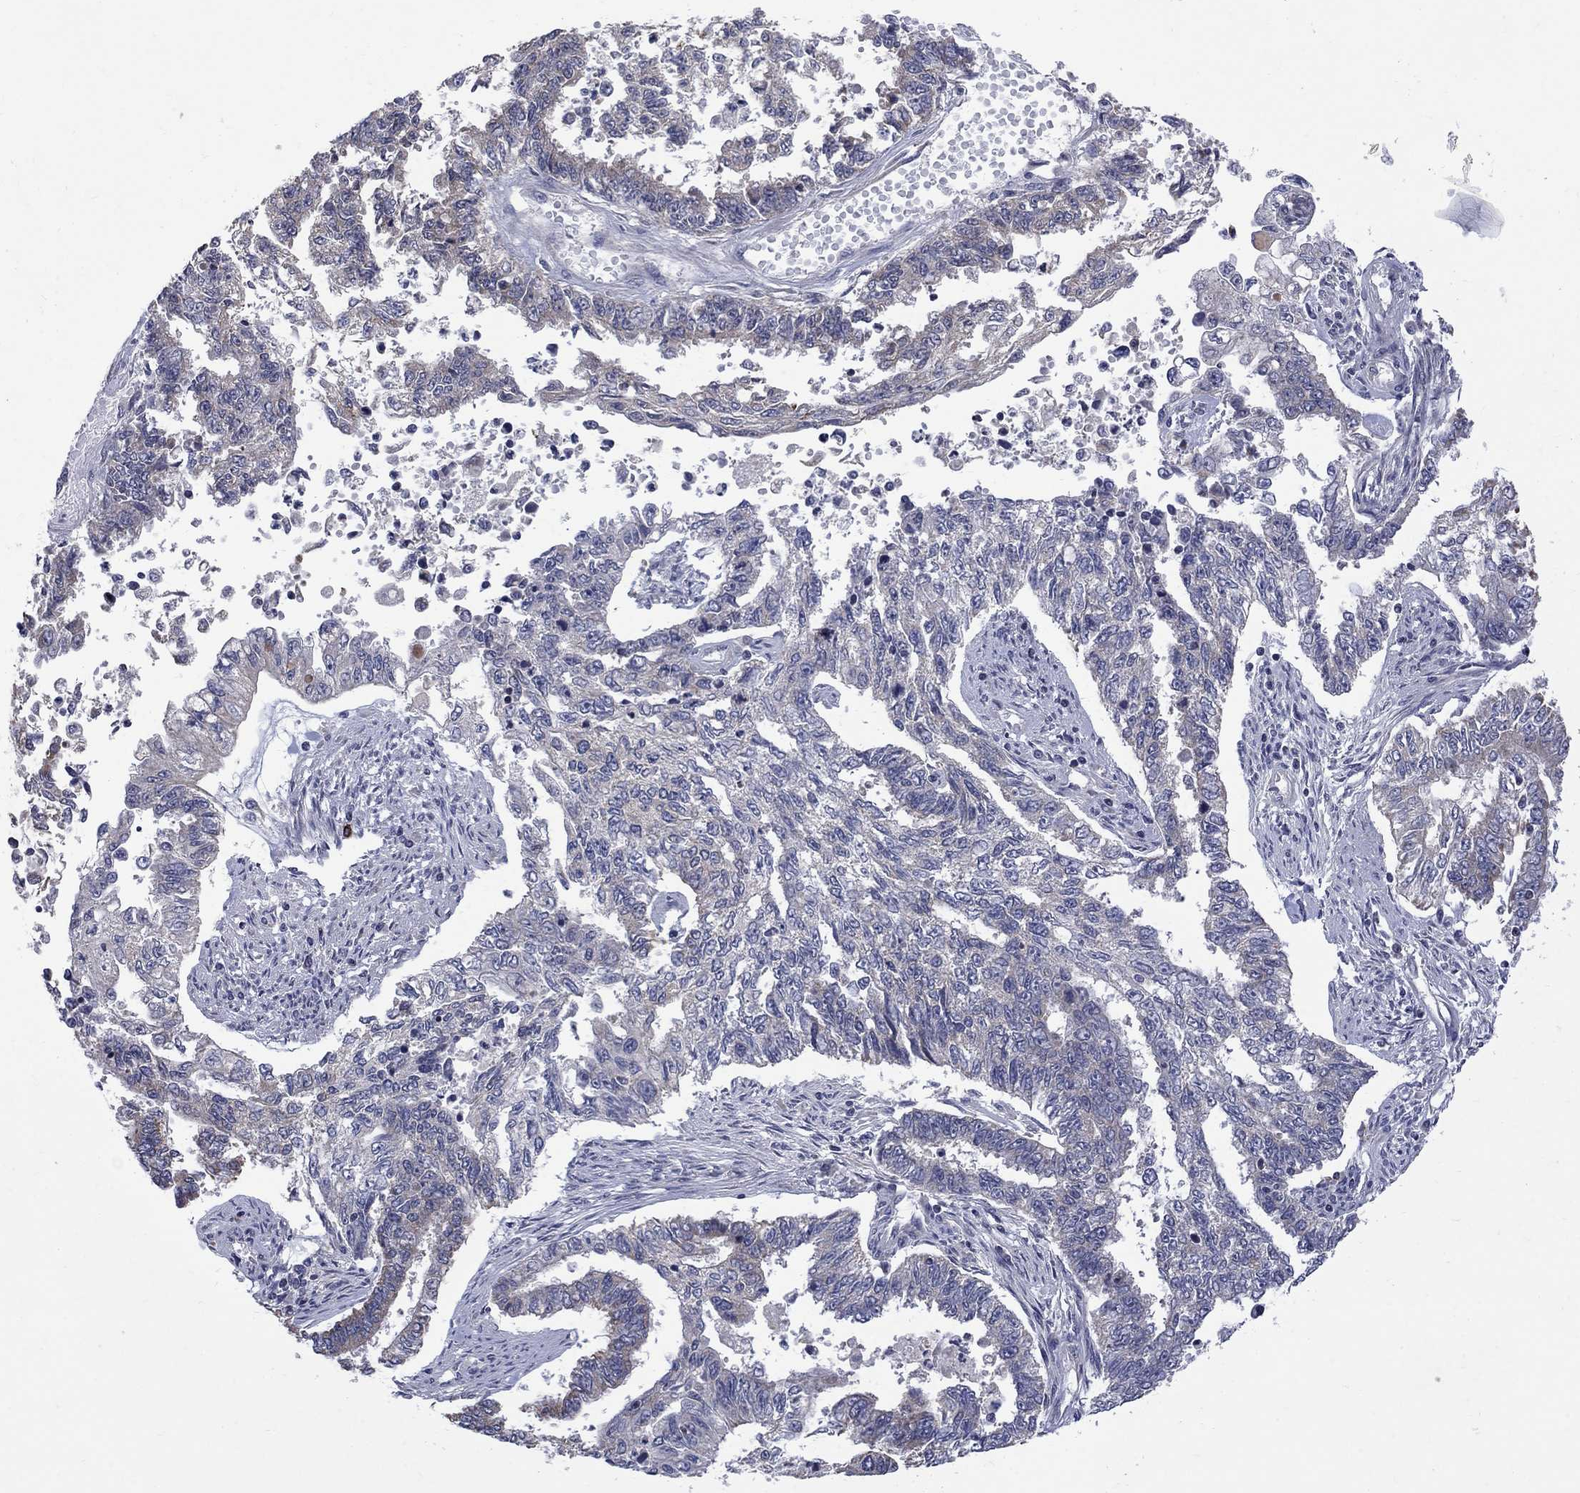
{"staining": {"intensity": "weak", "quantity": "<25%", "location": "cytoplasmic/membranous"}, "tissue": "endometrial cancer", "cell_type": "Tumor cells", "image_type": "cancer", "snomed": [{"axis": "morphology", "description": "Adenocarcinoma, NOS"}, {"axis": "topography", "description": "Uterus"}], "caption": "High power microscopy image of an IHC histopathology image of endometrial adenocarcinoma, revealing no significant staining in tumor cells.", "gene": "SH2B1", "patient": {"sex": "female", "age": 59}}